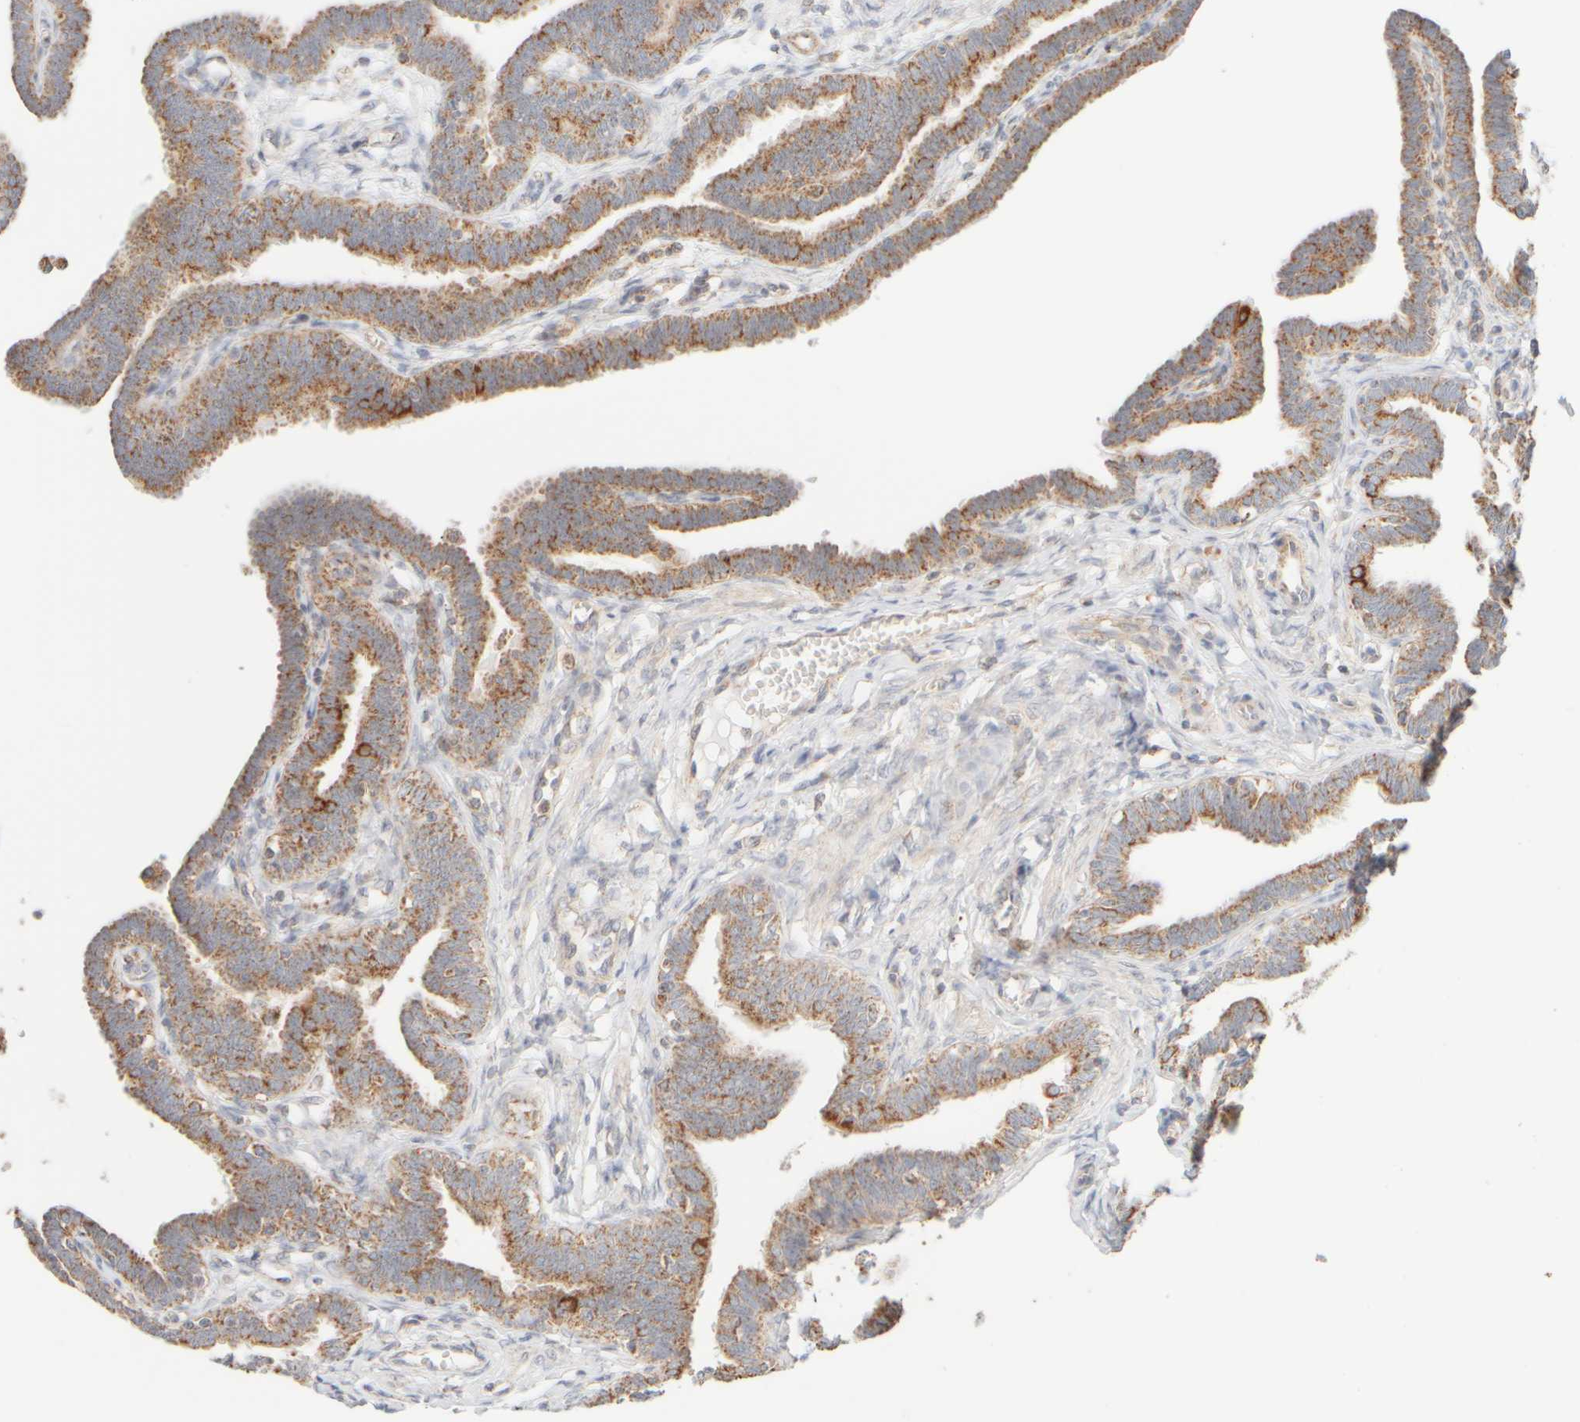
{"staining": {"intensity": "moderate", "quantity": ">75%", "location": "cytoplasmic/membranous"}, "tissue": "fallopian tube", "cell_type": "Glandular cells", "image_type": "normal", "snomed": [{"axis": "morphology", "description": "Normal tissue, NOS"}, {"axis": "topography", "description": "Fallopian tube"}, {"axis": "topography", "description": "Ovary"}], "caption": "Moderate cytoplasmic/membranous protein expression is appreciated in approximately >75% of glandular cells in fallopian tube.", "gene": "APBB2", "patient": {"sex": "female", "age": 23}}